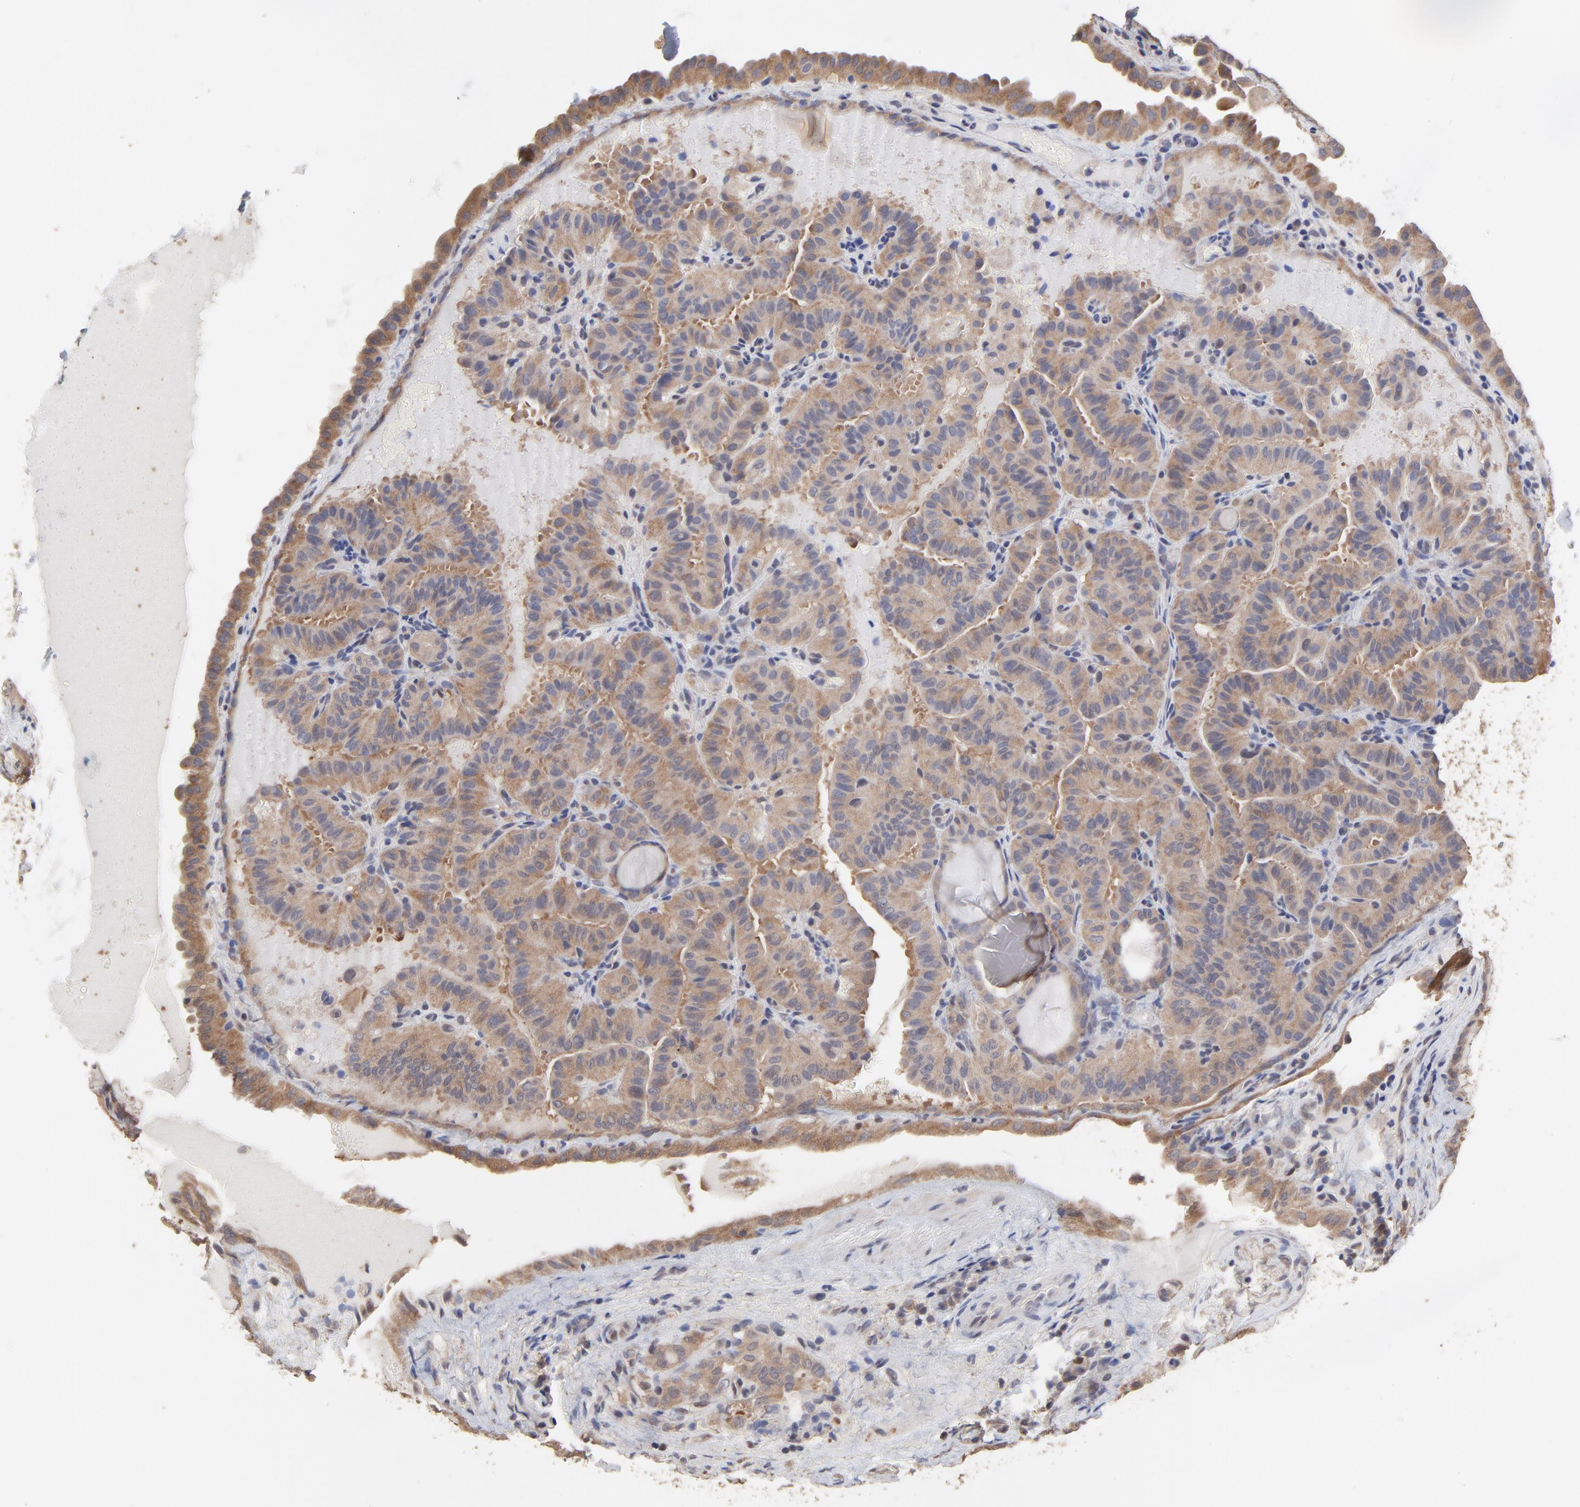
{"staining": {"intensity": "moderate", "quantity": ">75%", "location": "cytoplasmic/membranous"}, "tissue": "thyroid cancer", "cell_type": "Tumor cells", "image_type": "cancer", "snomed": [{"axis": "morphology", "description": "Papillary adenocarcinoma, NOS"}, {"axis": "topography", "description": "Thyroid gland"}], "caption": "About >75% of tumor cells in papillary adenocarcinoma (thyroid) demonstrate moderate cytoplasmic/membranous protein positivity as visualized by brown immunohistochemical staining.", "gene": "CCT2", "patient": {"sex": "male", "age": 77}}